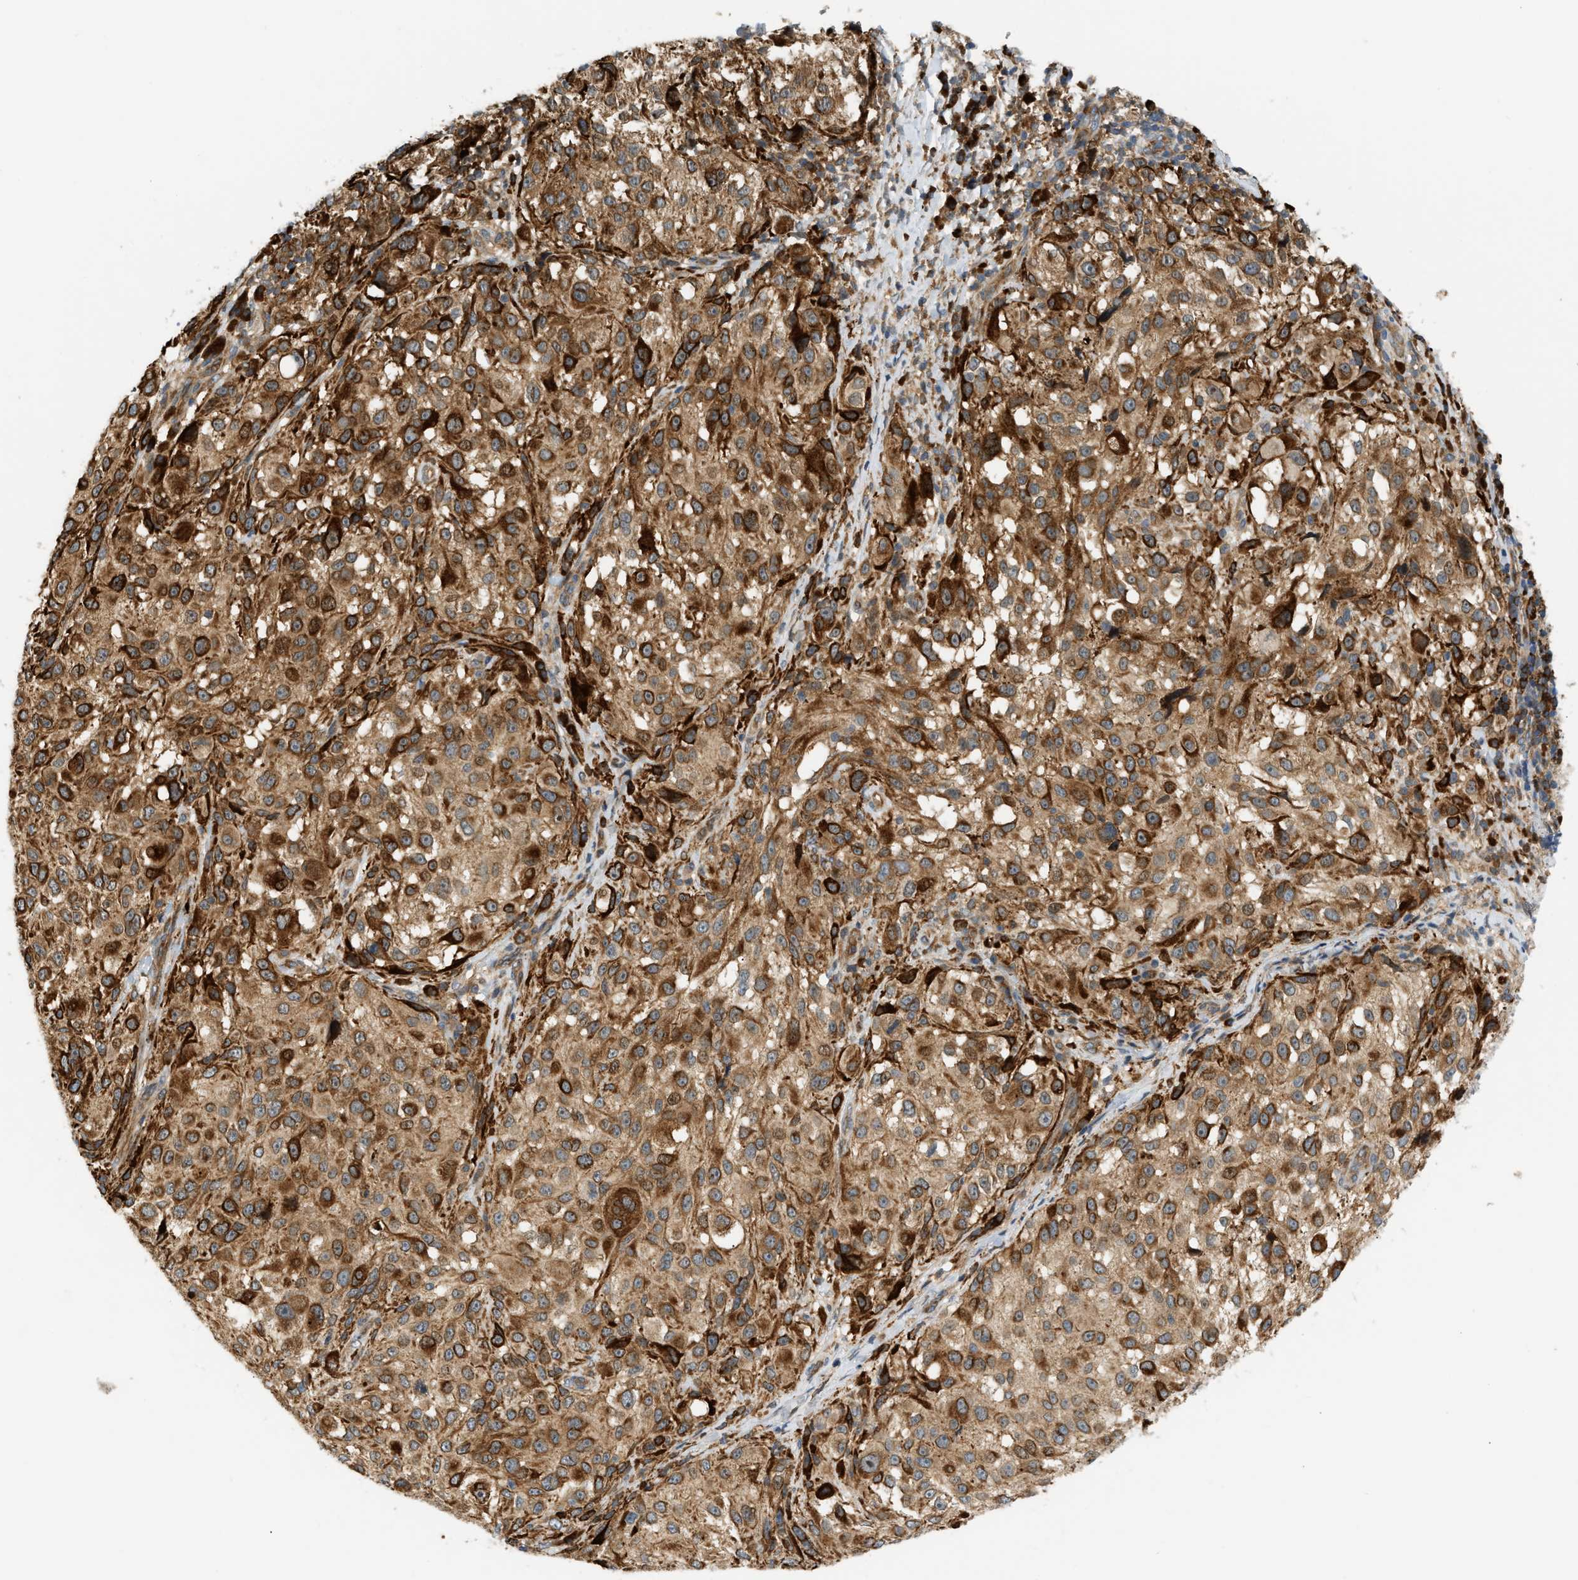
{"staining": {"intensity": "strong", "quantity": ">75%", "location": "cytoplasmic/membranous"}, "tissue": "melanoma", "cell_type": "Tumor cells", "image_type": "cancer", "snomed": [{"axis": "morphology", "description": "Necrosis, NOS"}, {"axis": "morphology", "description": "Malignant melanoma, NOS"}, {"axis": "topography", "description": "Skin"}], "caption": "Immunohistochemistry (IHC) histopathology image of neoplastic tissue: malignant melanoma stained using immunohistochemistry (IHC) exhibits high levels of strong protein expression localized specifically in the cytoplasmic/membranous of tumor cells, appearing as a cytoplasmic/membranous brown color.", "gene": "PLCG2", "patient": {"sex": "female", "age": 87}}